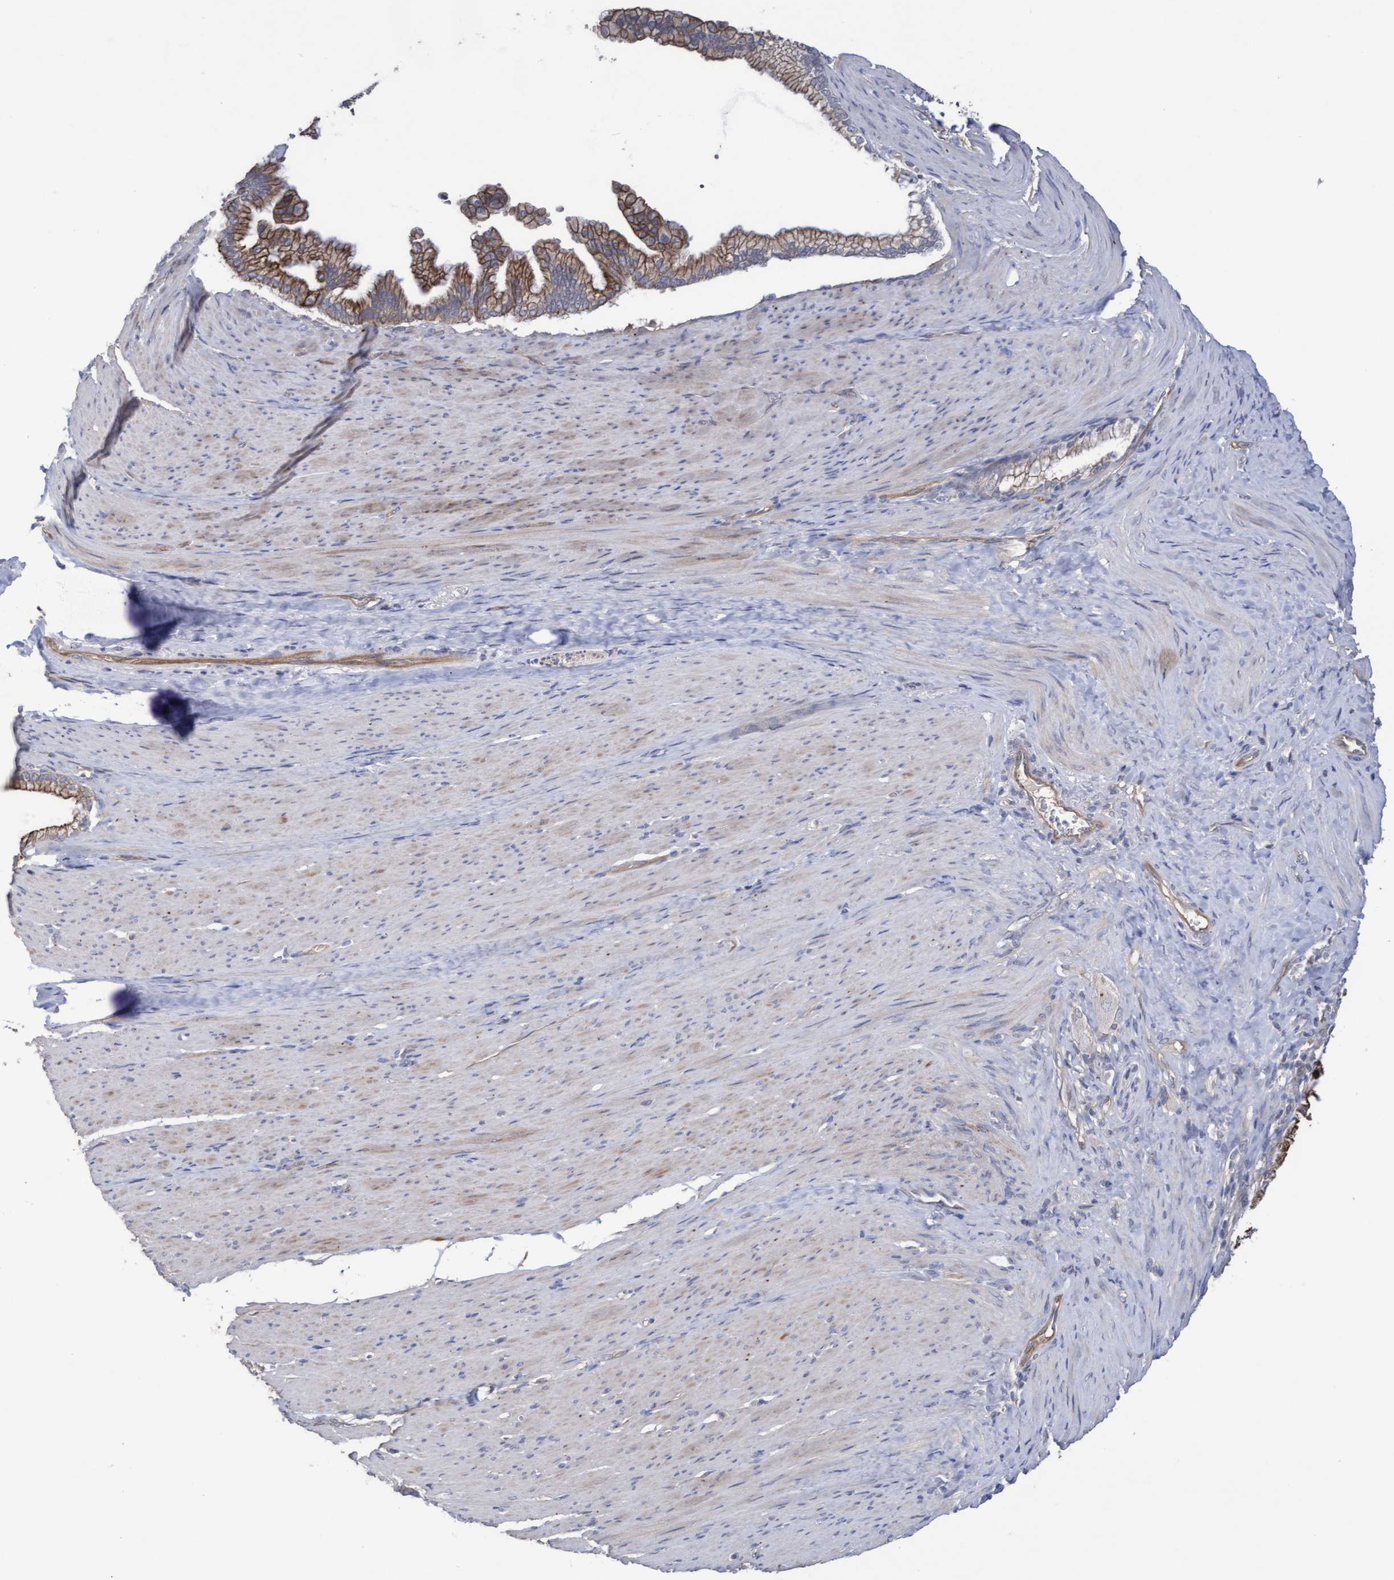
{"staining": {"intensity": "strong", "quantity": ">75%", "location": "cytoplasmic/membranous"}, "tissue": "pancreatic cancer", "cell_type": "Tumor cells", "image_type": "cancer", "snomed": [{"axis": "morphology", "description": "Adenocarcinoma, NOS"}, {"axis": "topography", "description": "Pancreas"}], "caption": "Pancreatic cancer (adenocarcinoma) was stained to show a protein in brown. There is high levels of strong cytoplasmic/membranous positivity in approximately >75% of tumor cells.", "gene": "KRT24", "patient": {"sex": "male", "age": 69}}